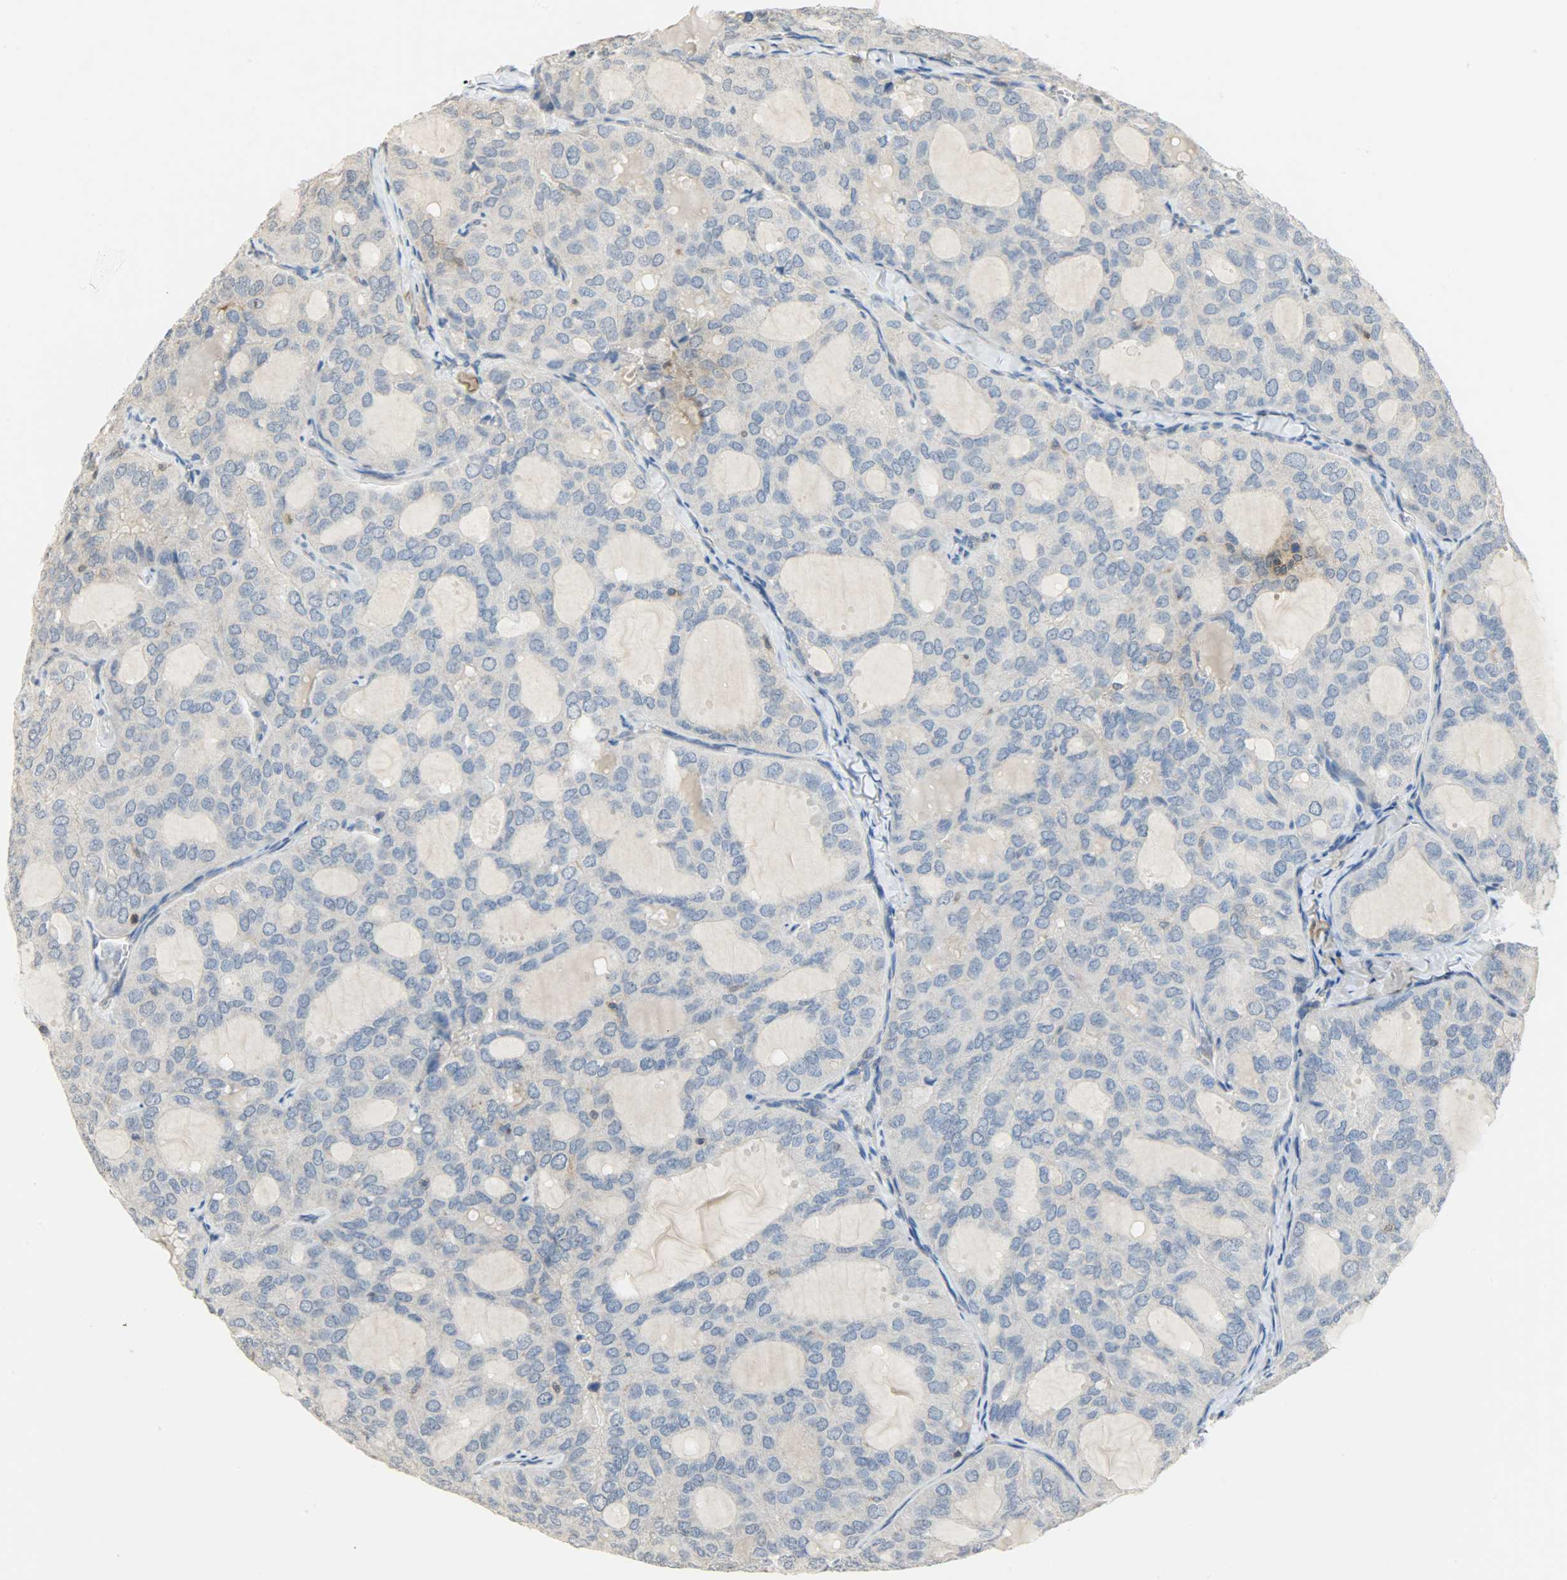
{"staining": {"intensity": "weak", "quantity": "25%-75%", "location": "cytoplasmic/membranous"}, "tissue": "thyroid cancer", "cell_type": "Tumor cells", "image_type": "cancer", "snomed": [{"axis": "morphology", "description": "Follicular adenoma carcinoma, NOS"}, {"axis": "topography", "description": "Thyroid gland"}], "caption": "A low amount of weak cytoplasmic/membranous expression is appreciated in approximately 25%-75% of tumor cells in thyroid cancer tissue. The staining was performed using DAB (3,3'-diaminobenzidine) to visualize the protein expression in brown, while the nuclei were stained in blue with hematoxylin (Magnification: 20x).", "gene": "TRIM21", "patient": {"sex": "male", "age": 75}}